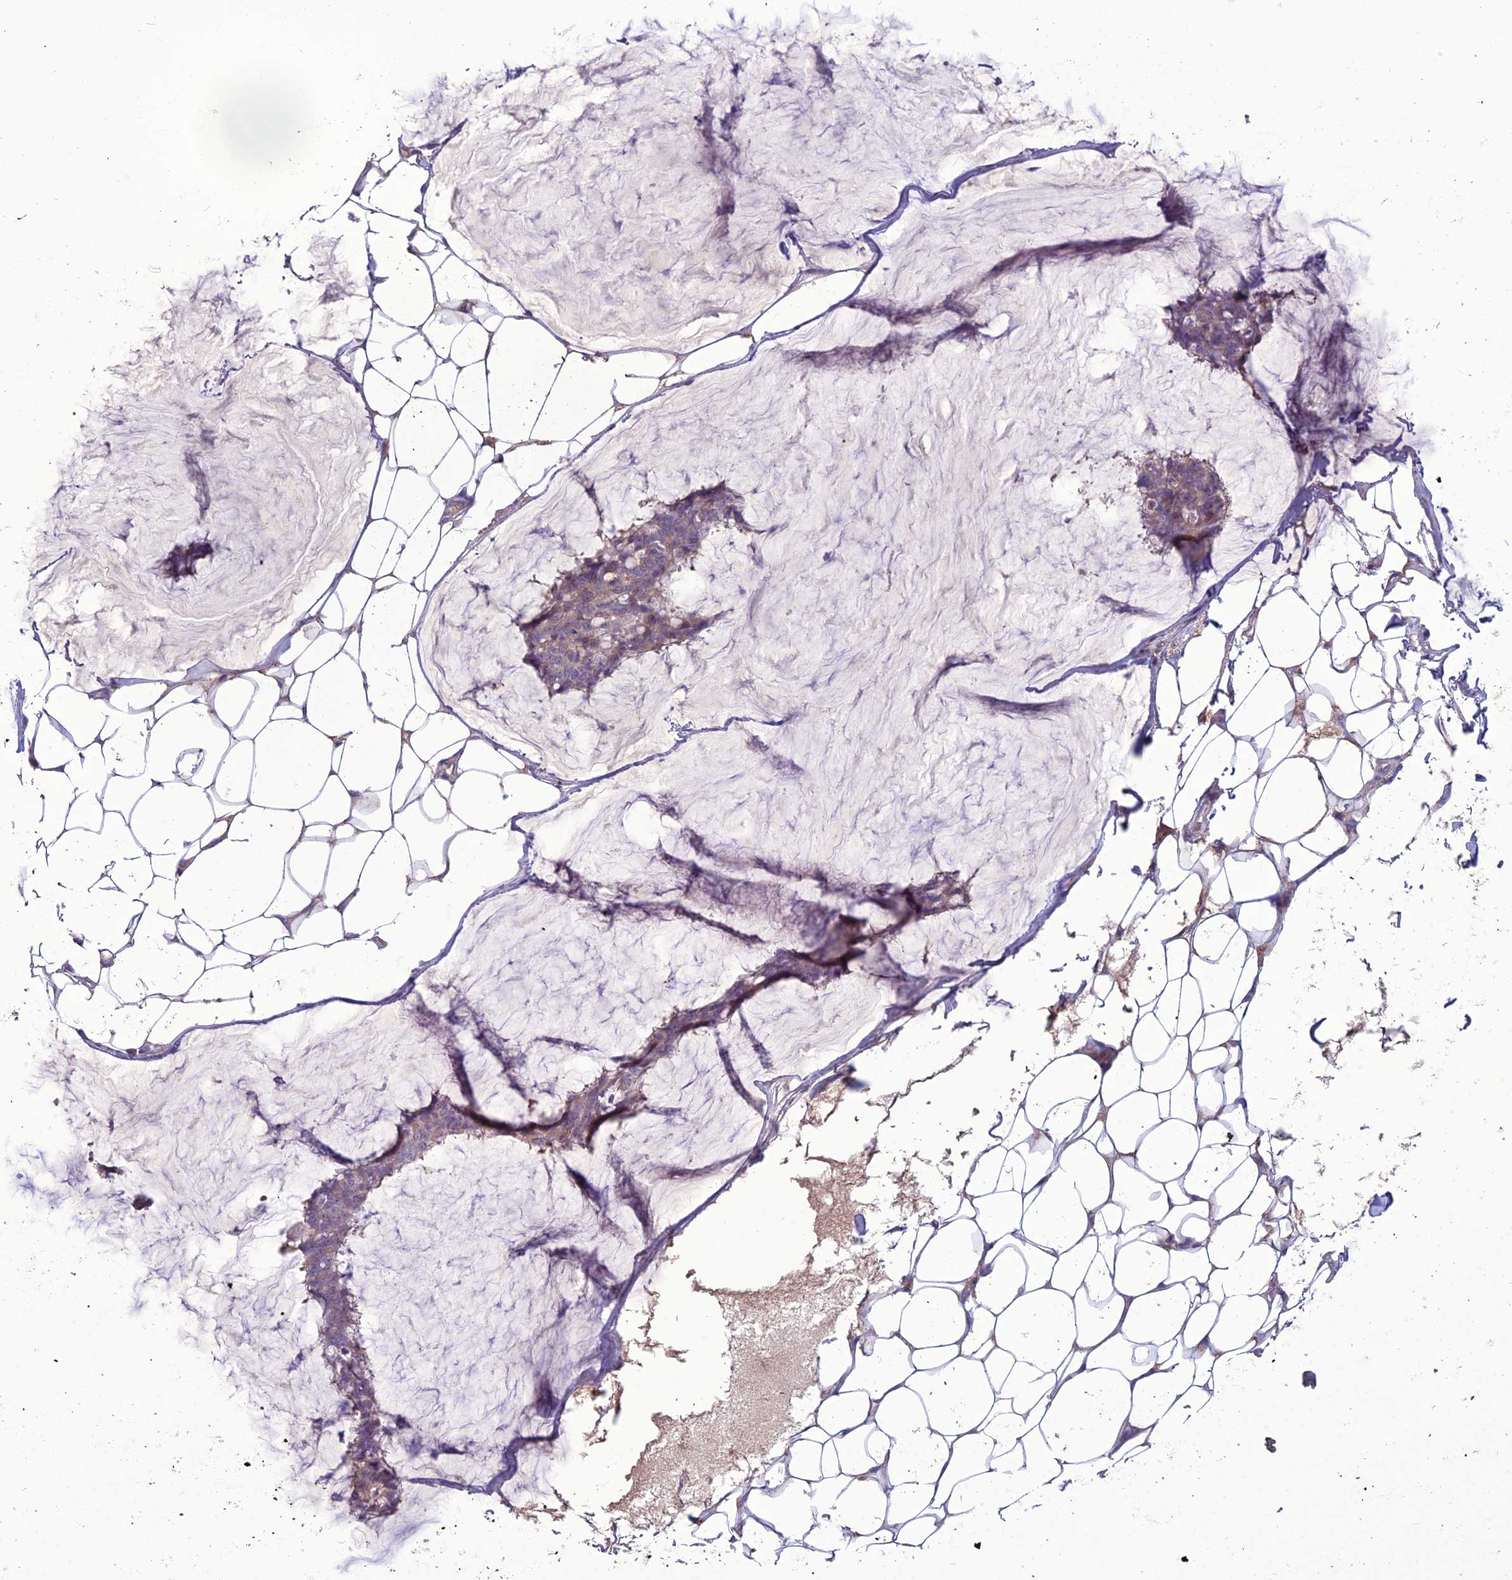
{"staining": {"intensity": "weak", "quantity": "25%-75%", "location": "cytoplasmic/membranous"}, "tissue": "breast cancer", "cell_type": "Tumor cells", "image_type": "cancer", "snomed": [{"axis": "morphology", "description": "Duct carcinoma"}, {"axis": "topography", "description": "Breast"}], "caption": "DAB immunohistochemical staining of human breast cancer (intraductal carcinoma) demonstrates weak cytoplasmic/membranous protein staining in approximately 25%-75% of tumor cells.", "gene": "C2orf76", "patient": {"sex": "female", "age": 93}}